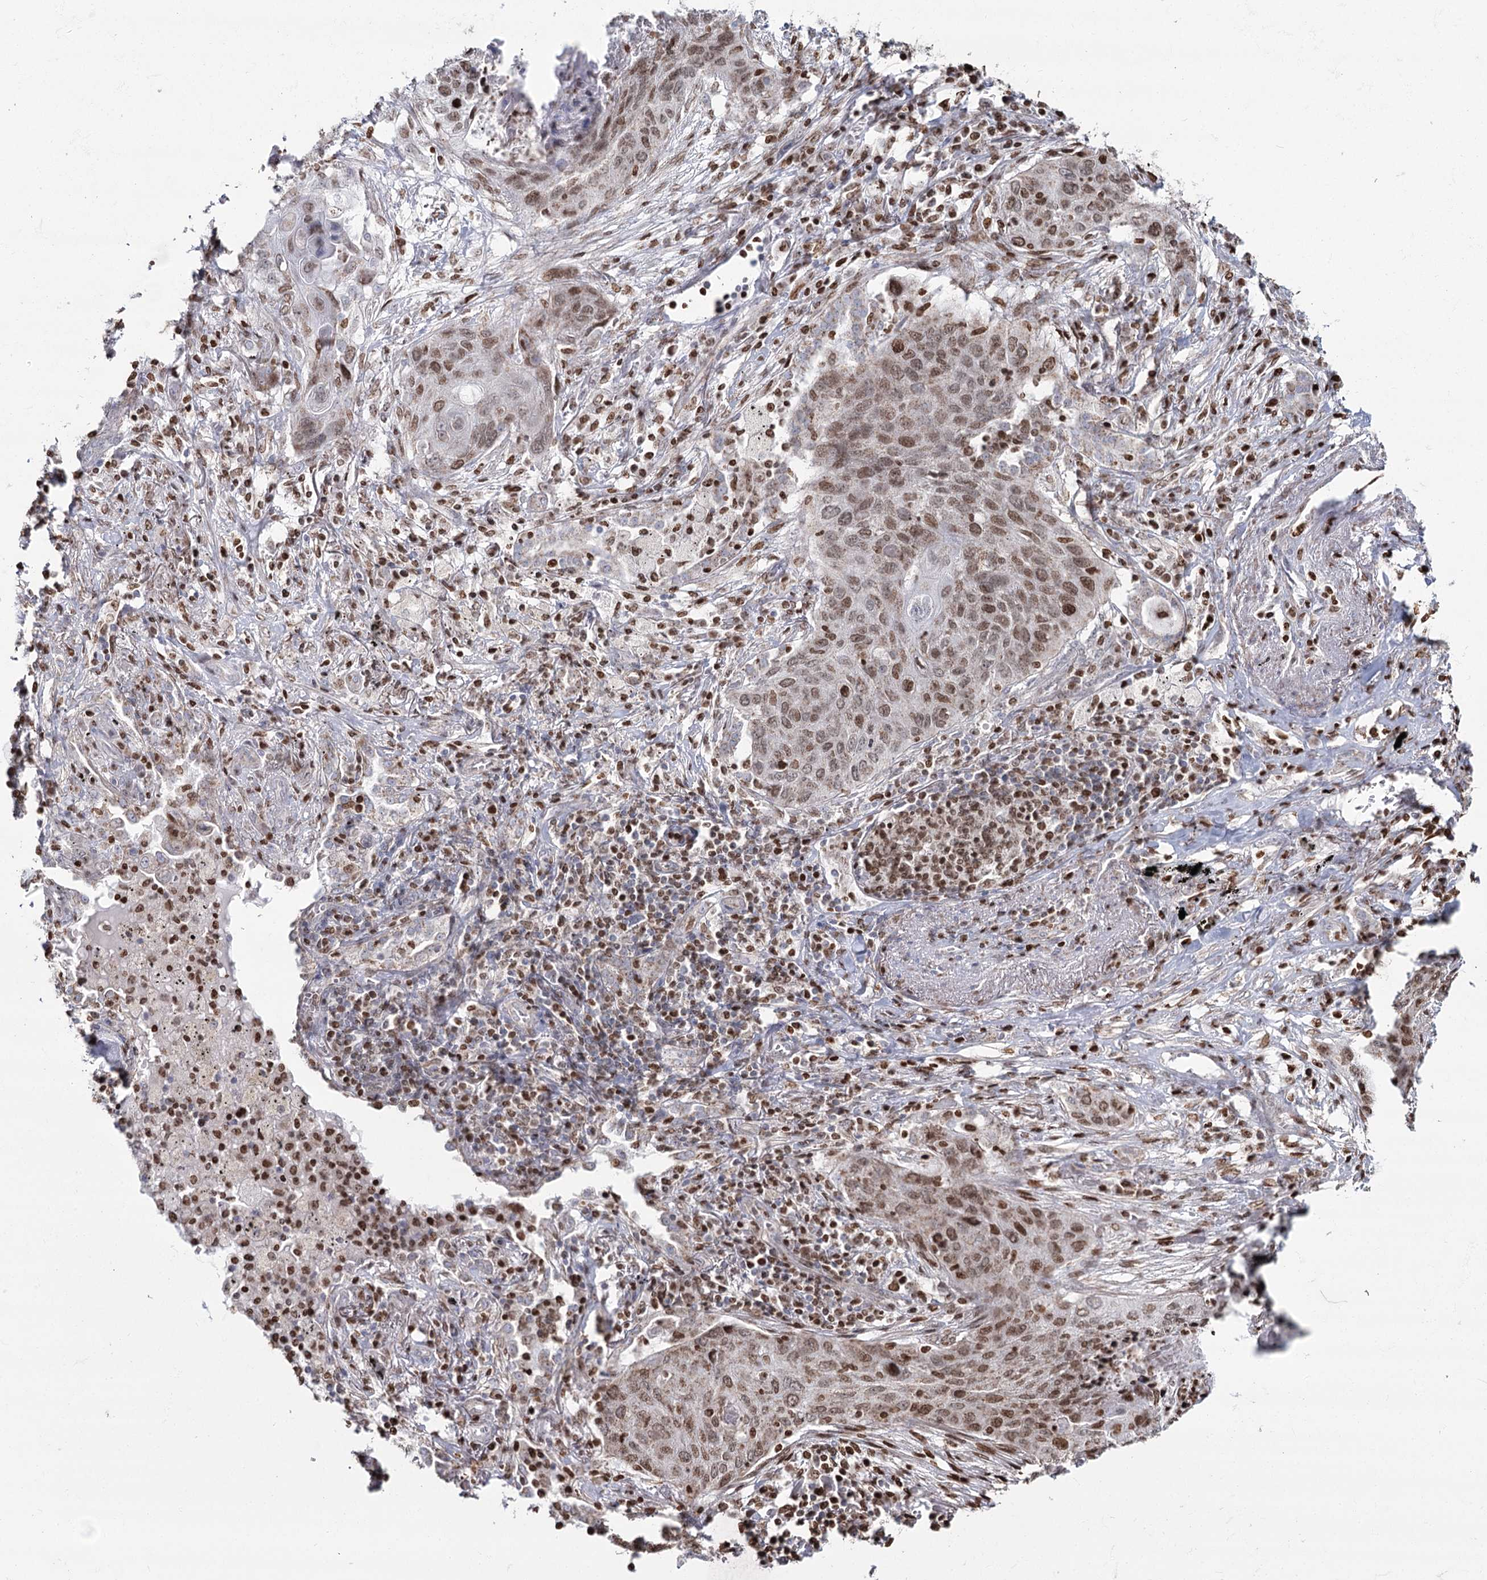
{"staining": {"intensity": "moderate", "quantity": ">75%", "location": "nuclear"}, "tissue": "lung cancer", "cell_type": "Tumor cells", "image_type": "cancer", "snomed": [{"axis": "morphology", "description": "Squamous cell carcinoma, NOS"}, {"axis": "topography", "description": "Lung"}], "caption": "A high-resolution photomicrograph shows IHC staining of squamous cell carcinoma (lung), which shows moderate nuclear expression in approximately >75% of tumor cells.", "gene": "PDHX", "patient": {"sex": "female", "age": 63}}